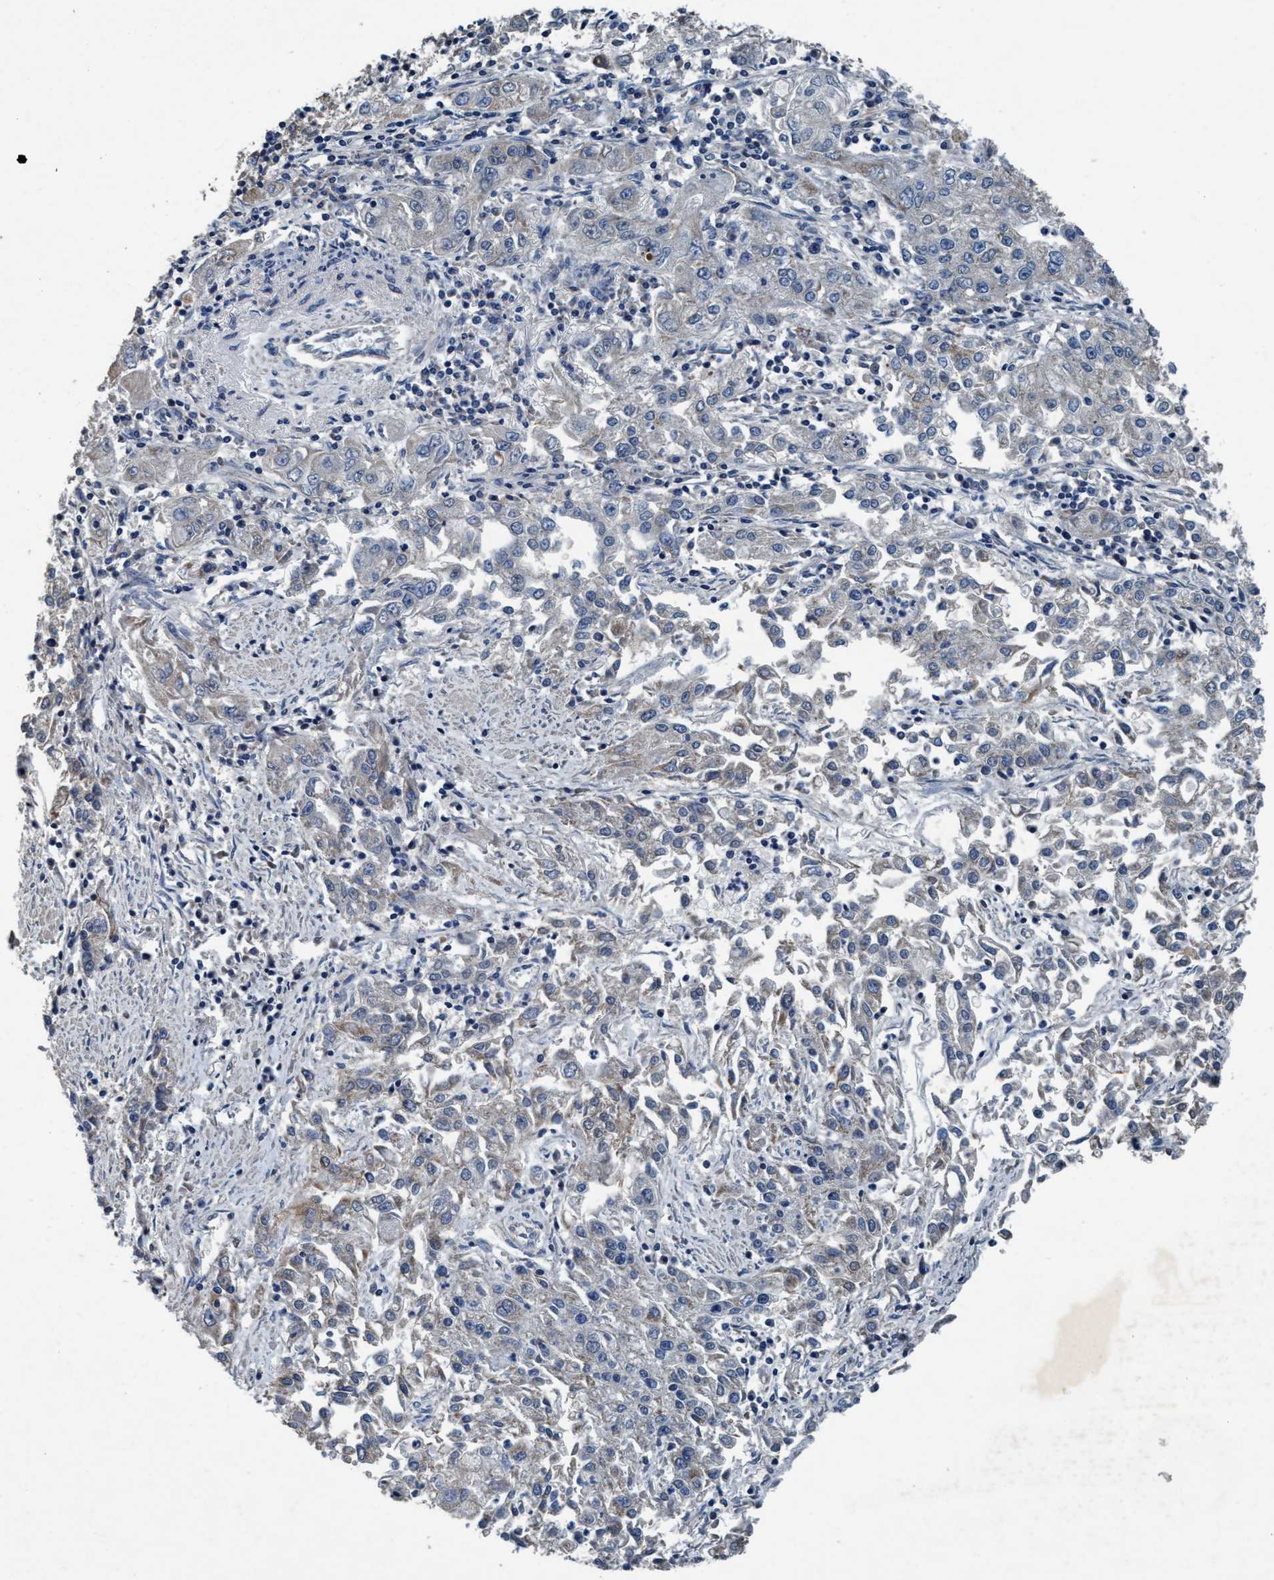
{"staining": {"intensity": "weak", "quantity": "25%-75%", "location": "cytoplasmic/membranous"}, "tissue": "endometrial cancer", "cell_type": "Tumor cells", "image_type": "cancer", "snomed": [{"axis": "morphology", "description": "Adenocarcinoma, NOS"}, {"axis": "topography", "description": "Endometrium"}], "caption": "Immunohistochemistry (IHC) staining of endometrial adenocarcinoma, which demonstrates low levels of weak cytoplasmic/membranous expression in about 25%-75% of tumor cells indicating weak cytoplasmic/membranous protein staining. The staining was performed using DAB (3,3'-diaminobenzidine) (brown) for protein detection and nuclei were counterstained in hematoxylin (blue).", "gene": "ANKFN1", "patient": {"sex": "female", "age": 49}}